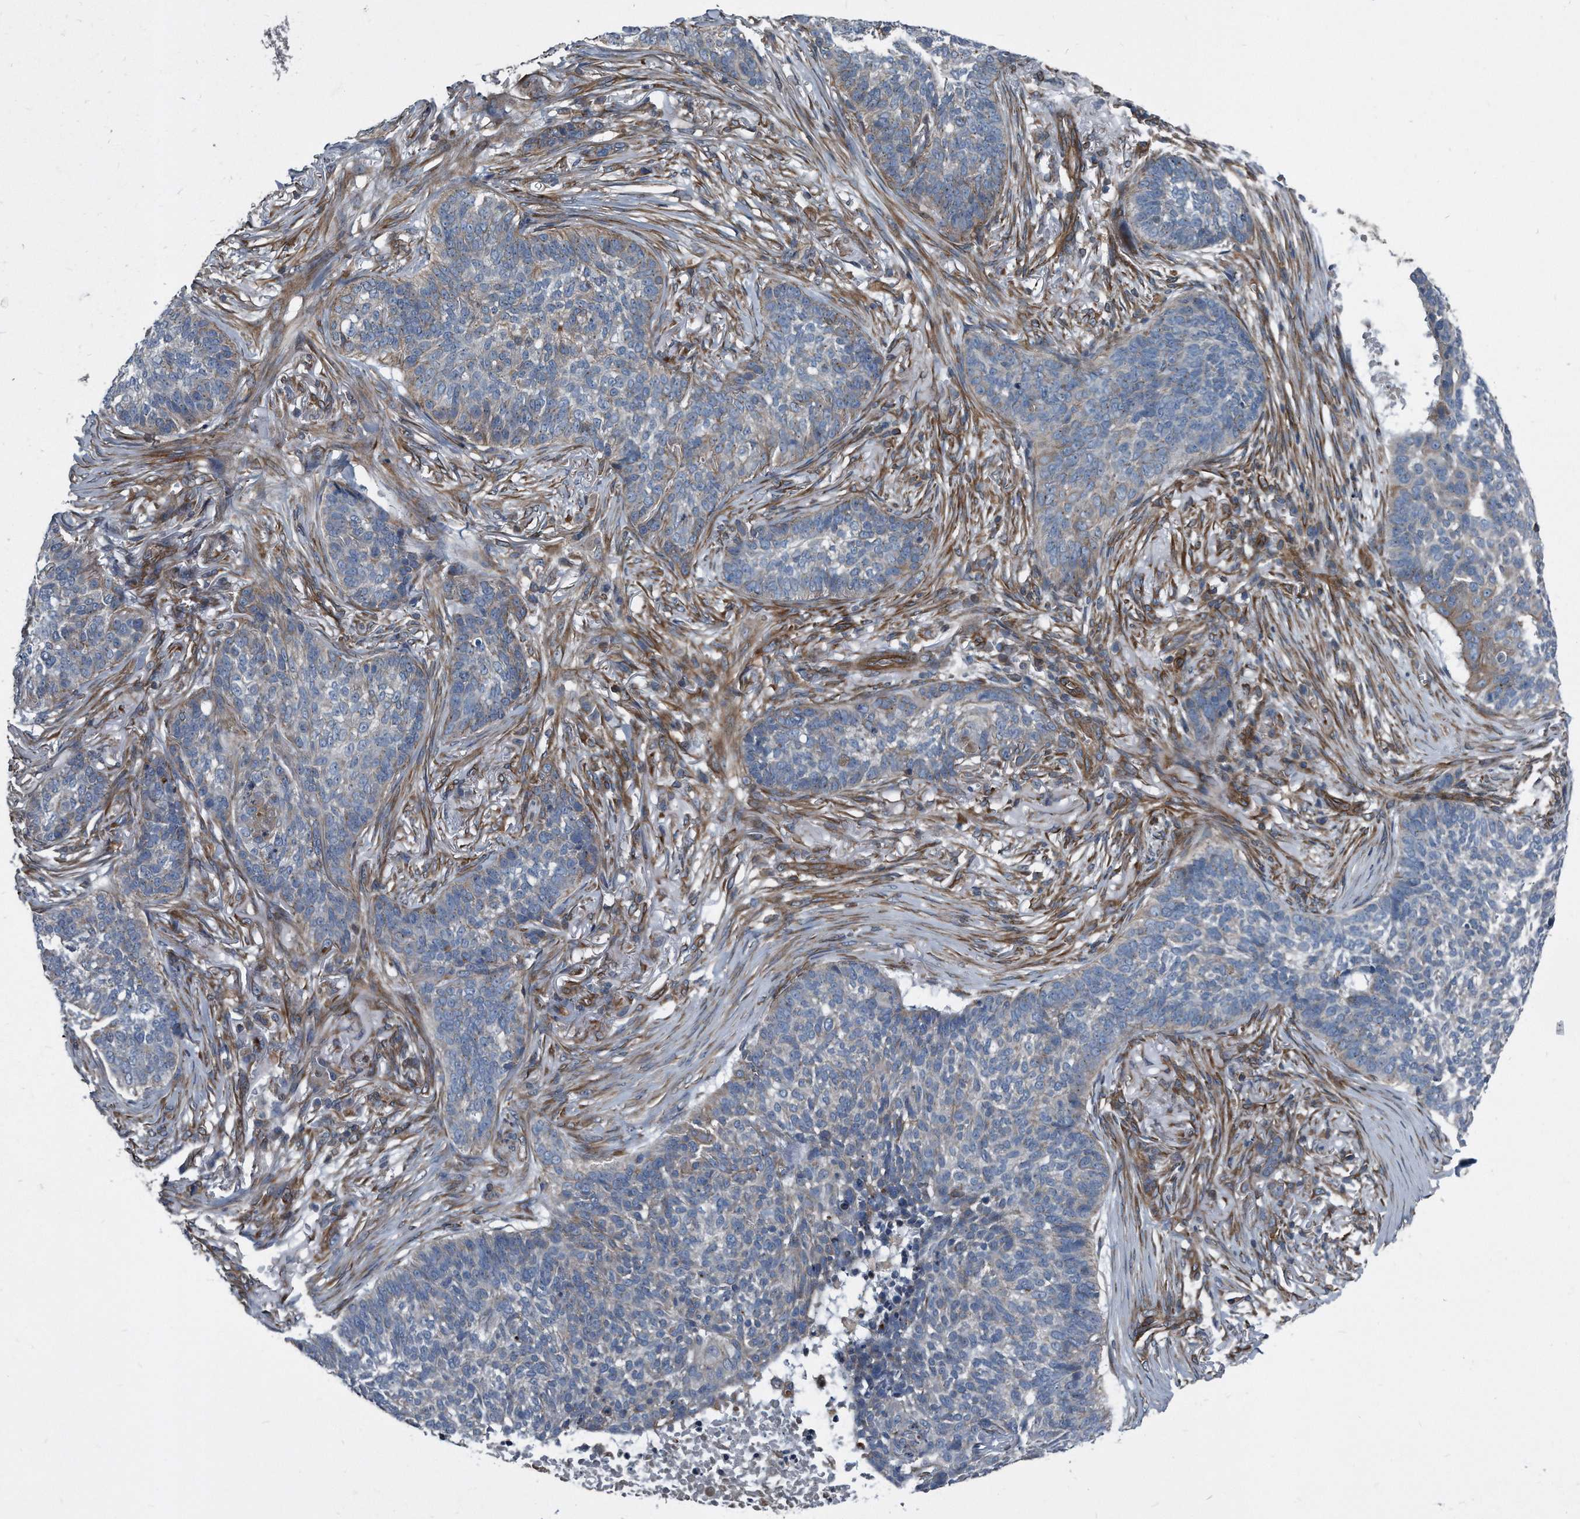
{"staining": {"intensity": "weak", "quantity": "<25%", "location": "cytoplasmic/membranous"}, "tissue": "skin cancer", "cell_type": "Tumor cells", "image_type": "cancer", "snomed": [{"axis": "morphology", "description": "Basal cell carcinoma"}, {"axis": "topography", "description": "Skin"}], "caption": "Basal cell carcinoma (skin) was stained to show a protein in brown. There is no significant positivity in tumor cells. The staining is performed using DAB brown chromogen with nuclei counter-stained in using hematoxylin.", "gene": "PLEC", "patient": {"sex": "male", "age": 85}}